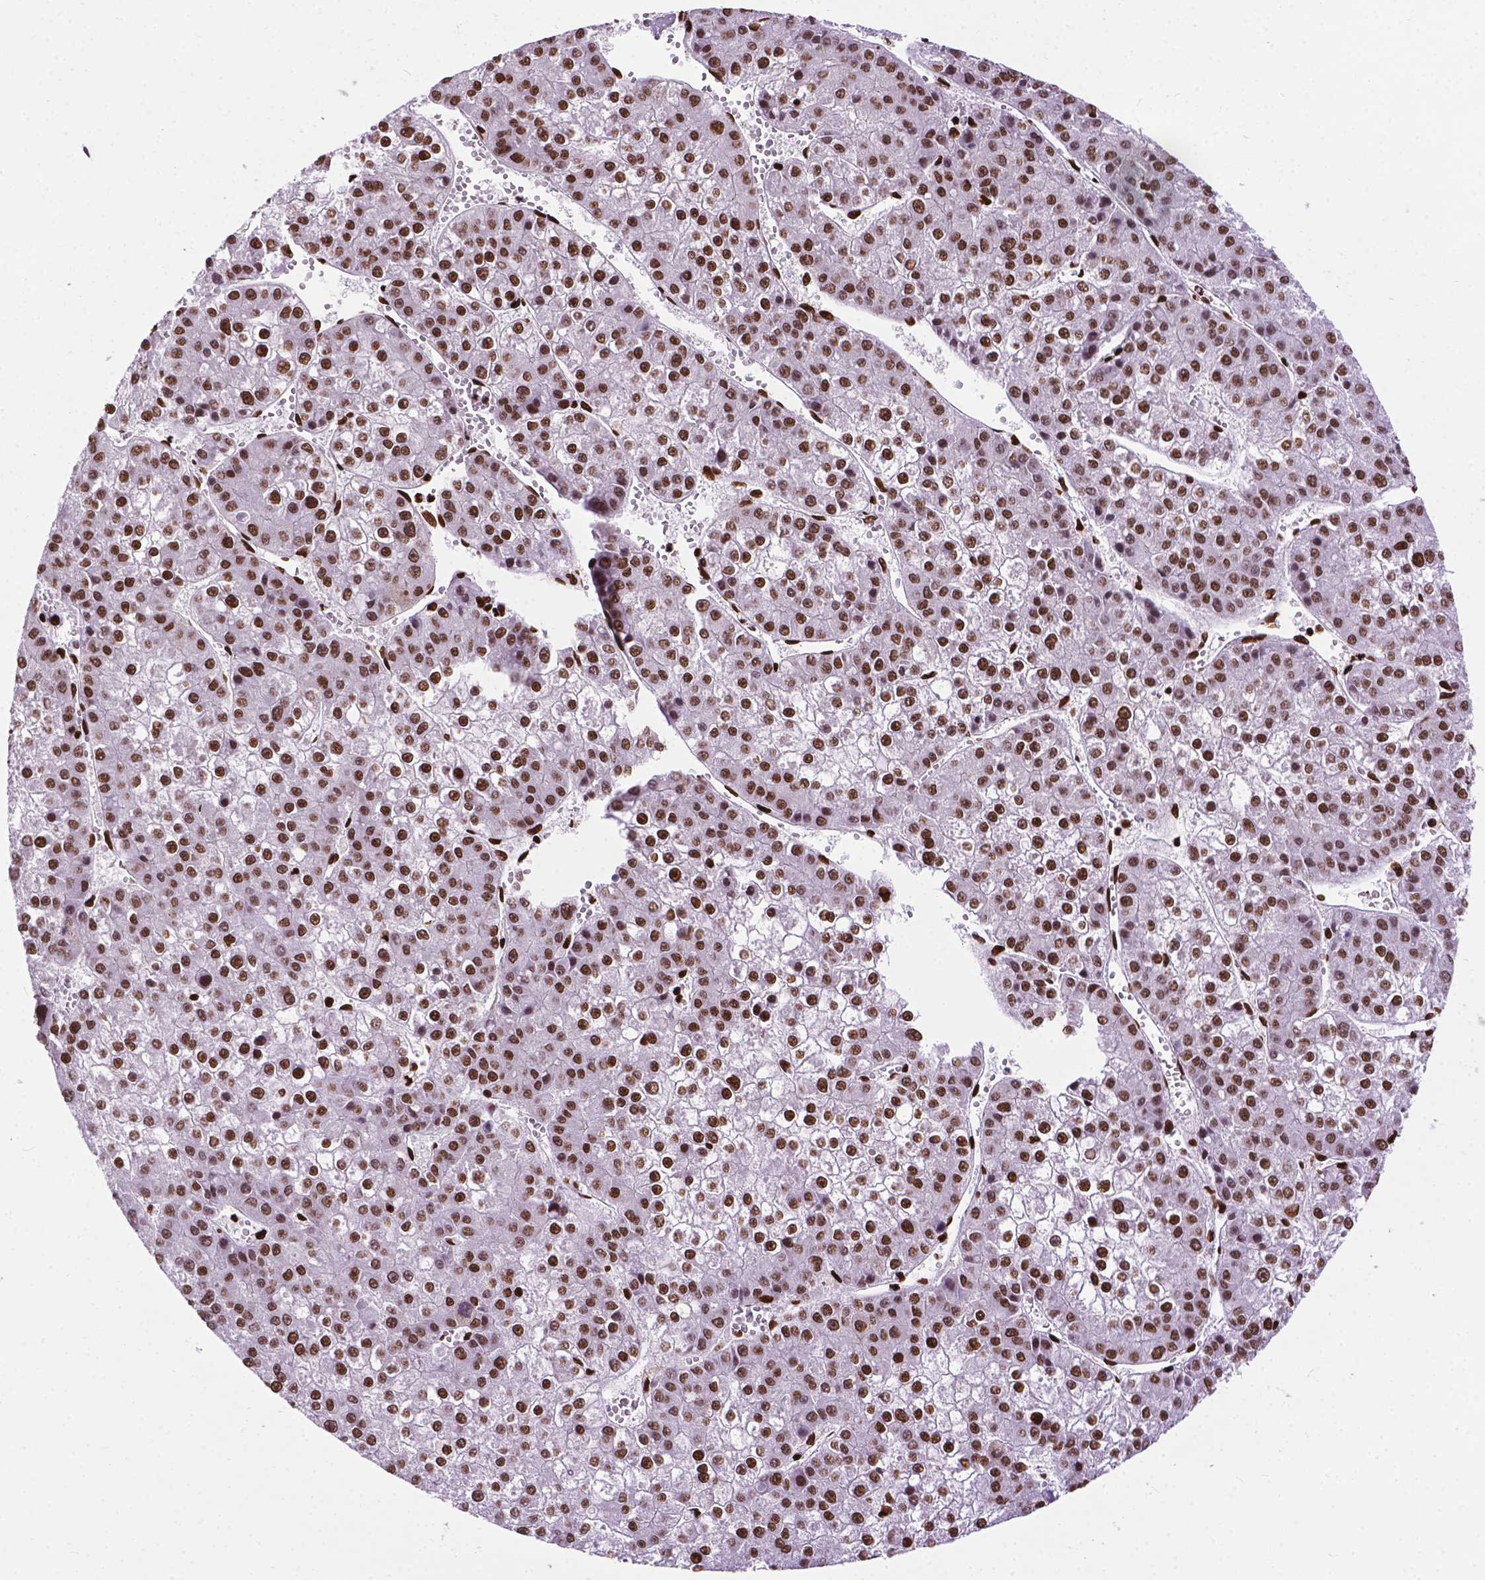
{"staining": {"intensity": "moderate", "quantity": ">75%", "location": "nuclear"}, "tissue": "liver cancer", "cell_type": "Tumor cells", "image_type": "cancer", "snomed": [{"axis": "morphology", "description": "Carcinoma, Hepatocellular, NOS"}, {"axis": "topography", "description": "Liver"}], "caption": "Hepatocellular carcinoma (liver) stained with IHC shows moderate nuclear positivity in about >75% of tumor cells.", "gene": "SMIM5", "patient": {"sex": "female", "age": 73}}